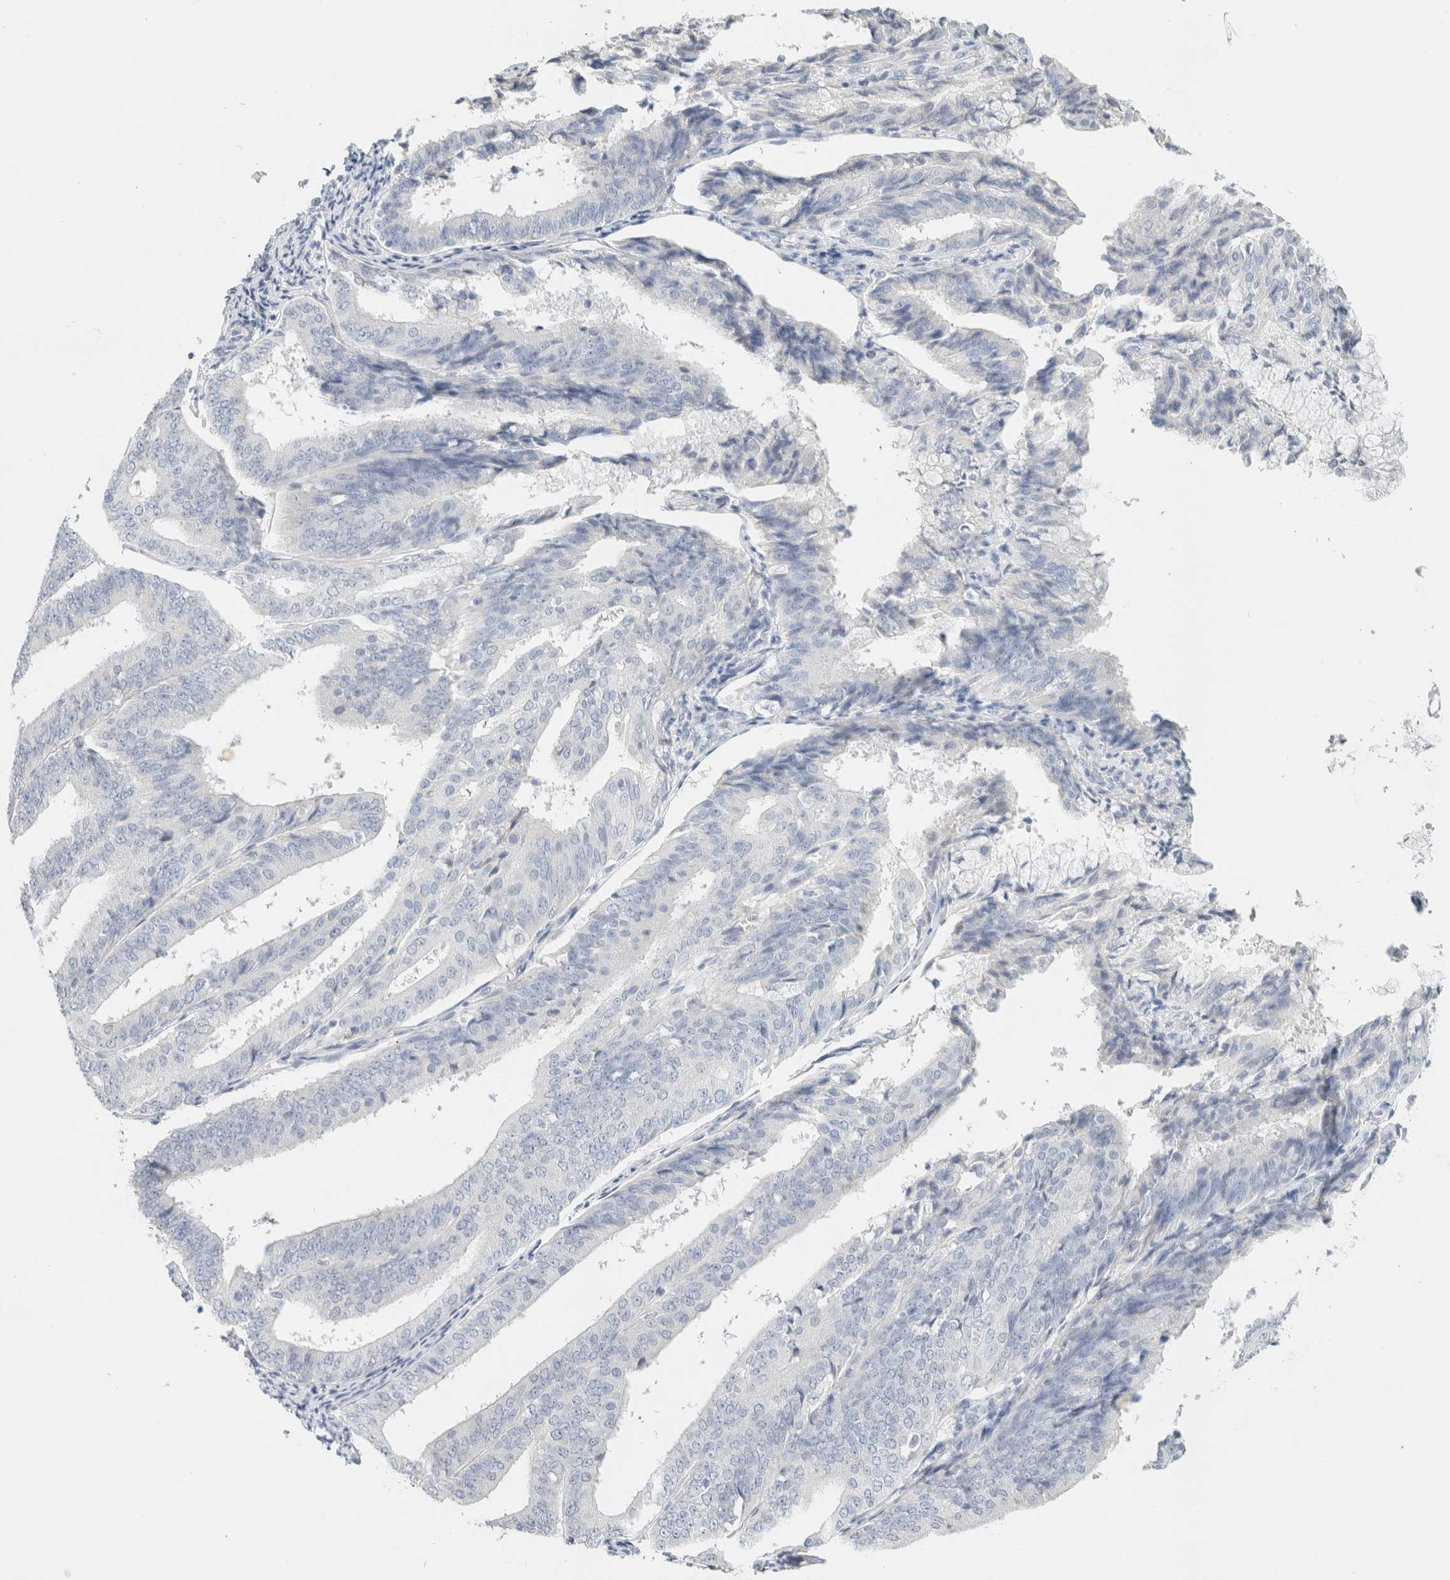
{"staining": {"intensity": "negative", "quantity": "none", "location": "none"}, "tissue": "endometrial cancer", "cell_type": "Tumor cells", "image_type": "cancer", "snomed": [{"axis": "morphology", "description": "Adenocarcinoma, NOS"}, {"axis": "topography", "description": "Endometrium"}], "caption": "Endometrial adenocarcinoma was stained to show a protein in brown. There is no significant staining in tumor cells.", "gene": "NEFM", "patient": {"sex": "female", "age": 63}}